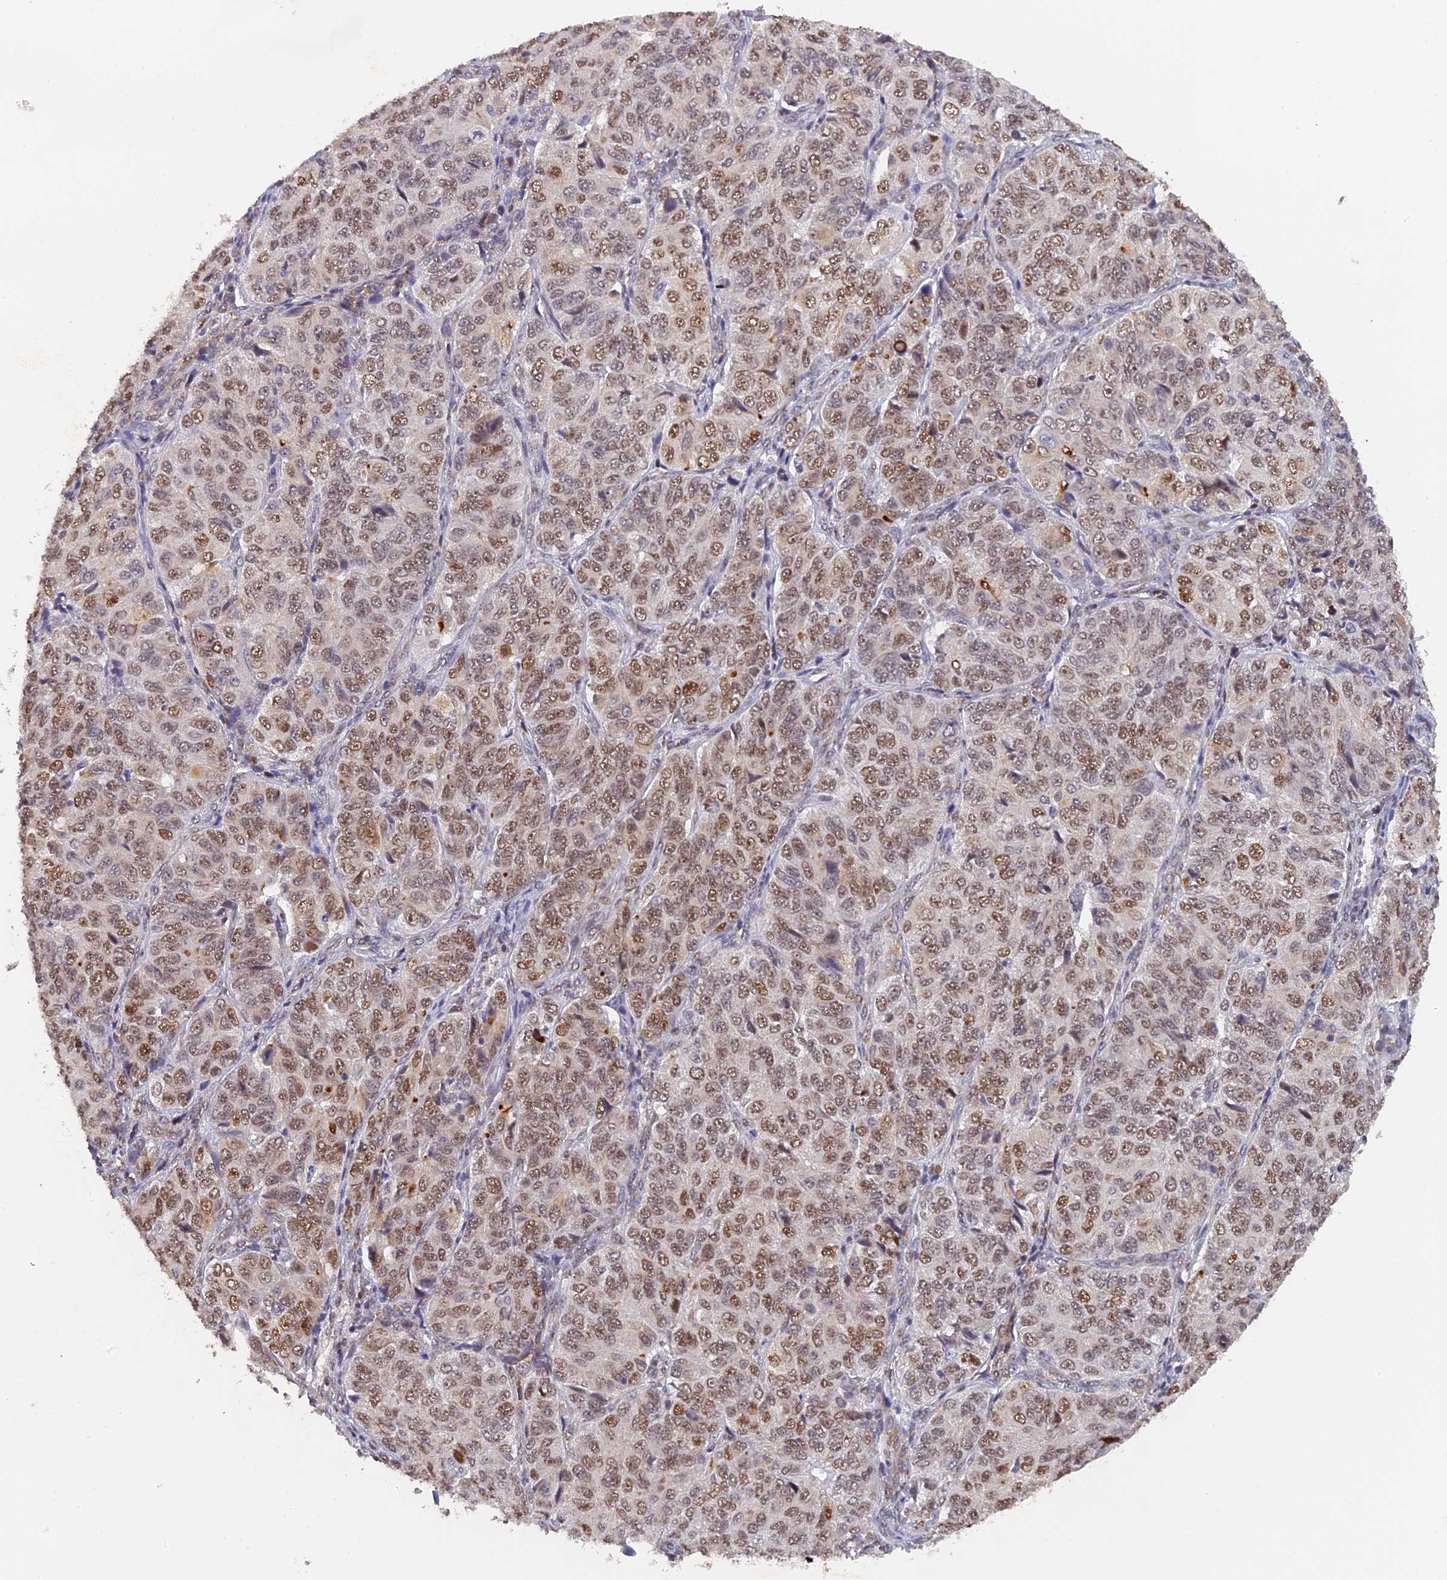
{"staining": {"intensity": "moderate", "quantity": ">75%", "location": "nuclear"}, "tissue": "ovarian cancer", "cell_type": "Tumor cells", "image_type": "cancer", "snomed": [{"axis": "morphology", "description": "Carcinoma, endometroid"}, {"axis": "topography", "description": "Ovary"}], "caption": "The photomicrograph displays staining of ovarian cancer, revealing moderate nuclear protein expression (brown color) within tumor cells. Ihc stains the protein in brown and the nuclei are stained blue.", "gene": "SNX17", "patient": {"sex": "female", "age": 51}}